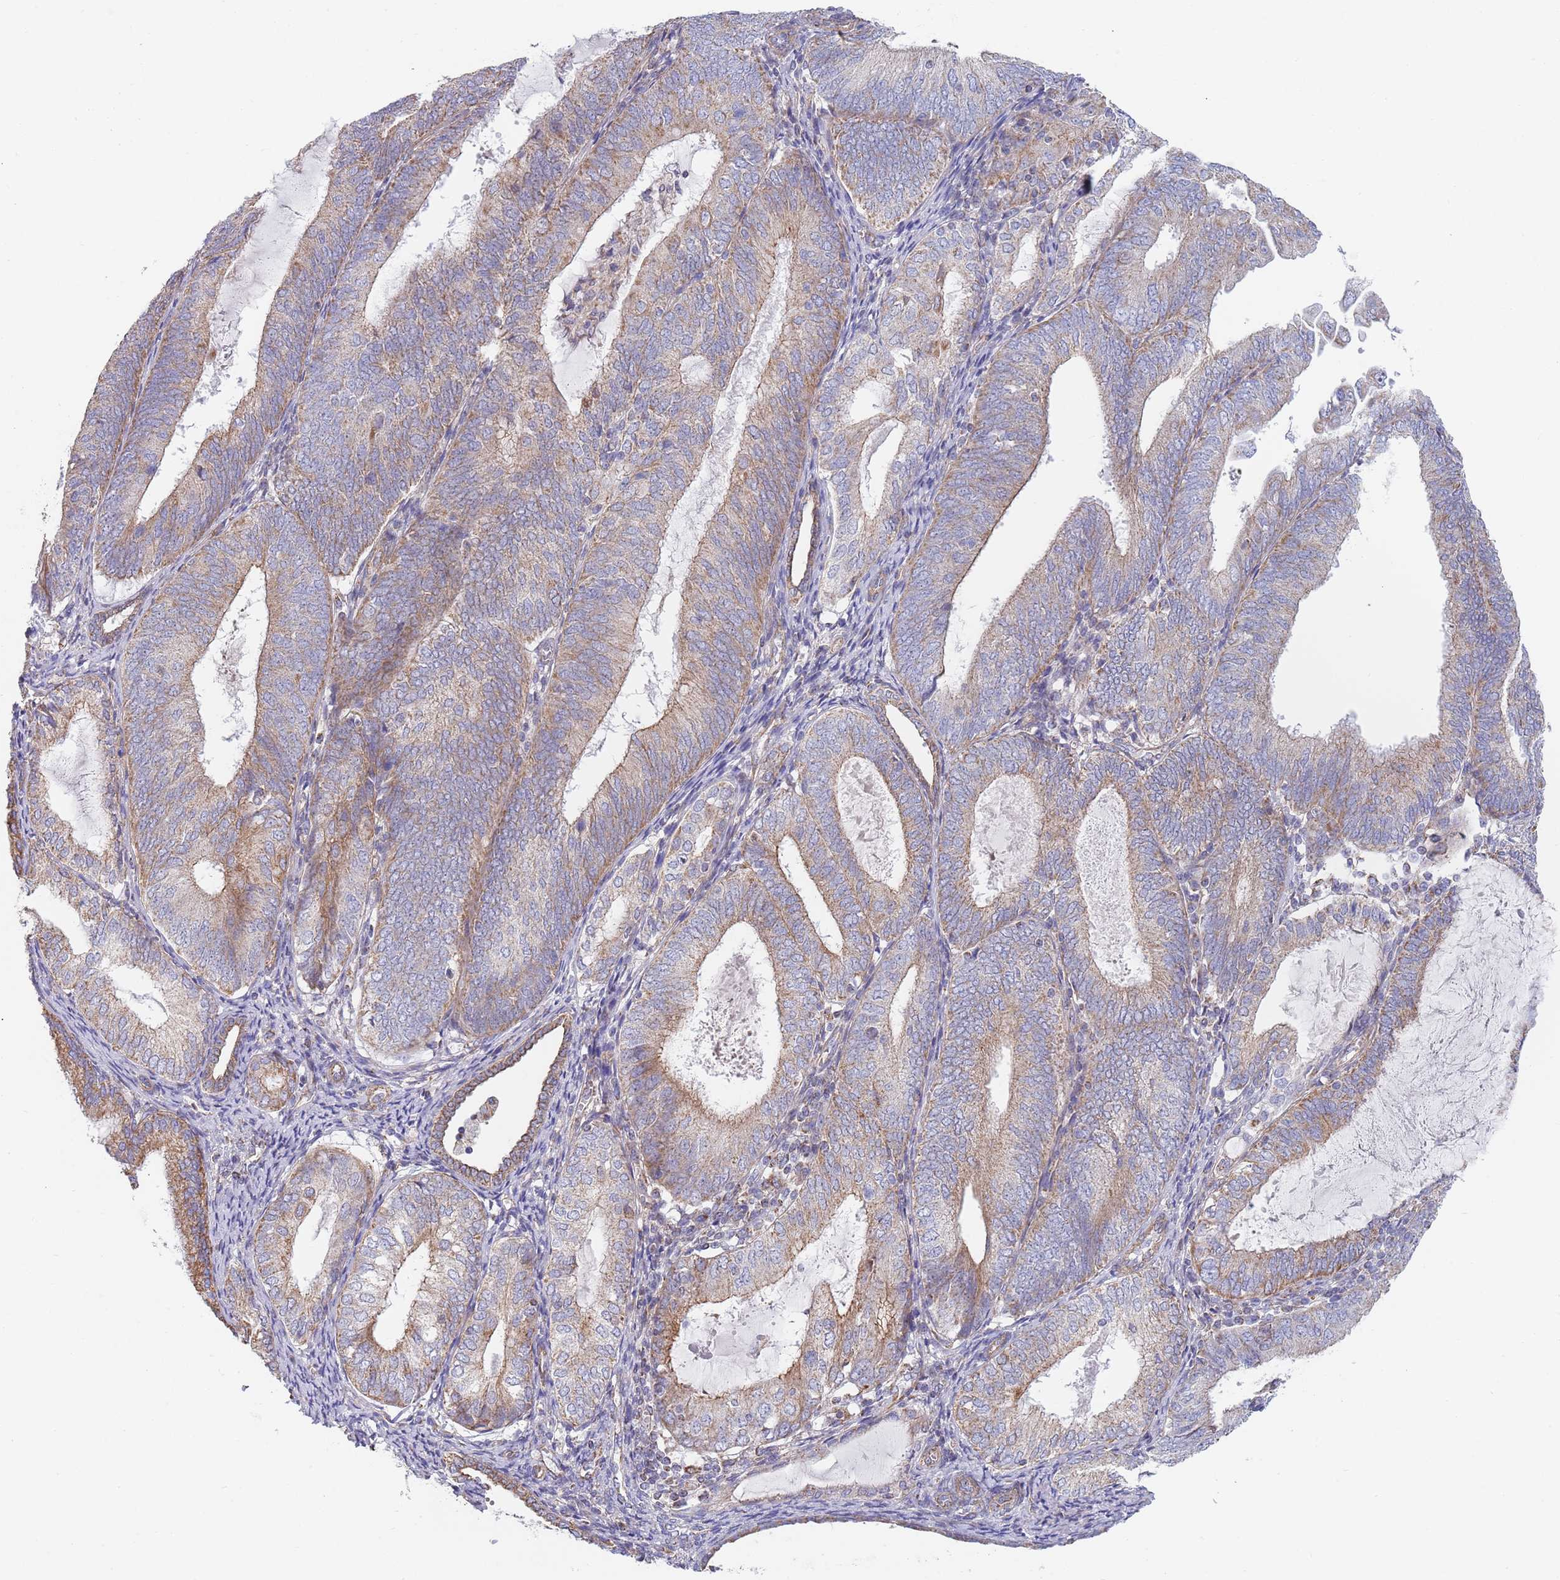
{"staining": {"intensity": "moderate", "quantity": "25%-75%", "location": "cytoplasmic/membranous"}, "tissue": "endometrial cancer", "cell_type": "Tumor cells", "image_type": "cancer", "snomed": [{"axis": "morphology", "description": "Adenocarcinoma, NOS"}, {"axis": "topography", "description": "Endometrium"}], "caption": "A photomicrograph of adenocarcinoma (endometrial) stained for a protein exhibits moderate cytoplasmic/membranous brown staining in tumor cells.", "gene": "PWWP3A", "patient": {"sex": "female", "age": 81}}